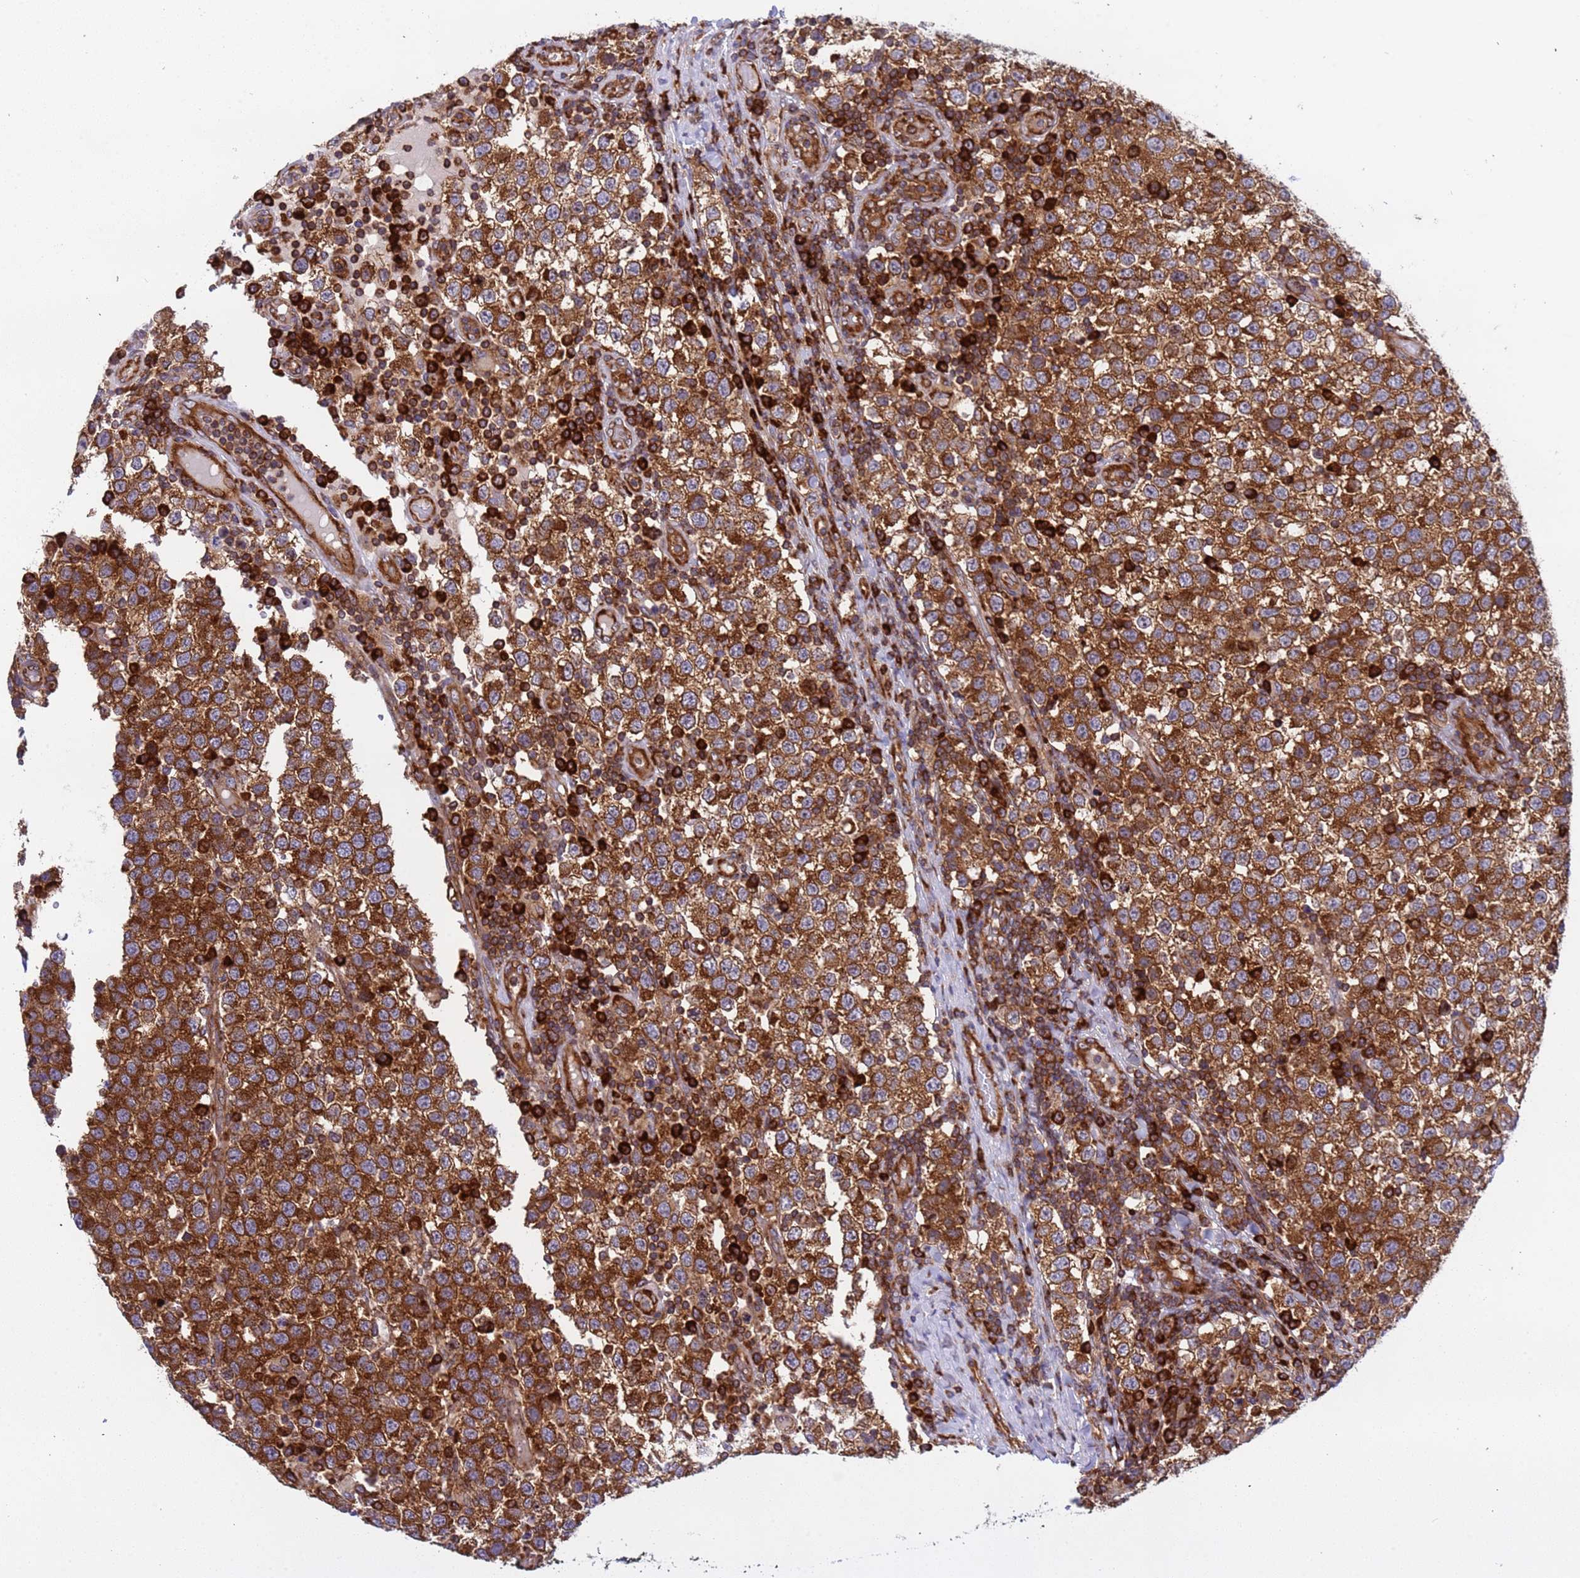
{"staining": {"intensity": "strong", "quantity": ">75%", "location": "cytoplasmic/membranous"}, "tissue": "testis cancer", "cell_type": "Tumor cells", "image_type": "cancer", "snomed": [{"axis": "morphology", "description": "Seminoma, NOS"}, {"axis": "topography", "description": "Testis"}], "caption": "Protein staining displays strong cytoplasmic/membranous expression in approximately >75% of tumor cells in seminoma (testis).", "gene": "RPL36", "patient": {"sex": "male", "age": 34}}